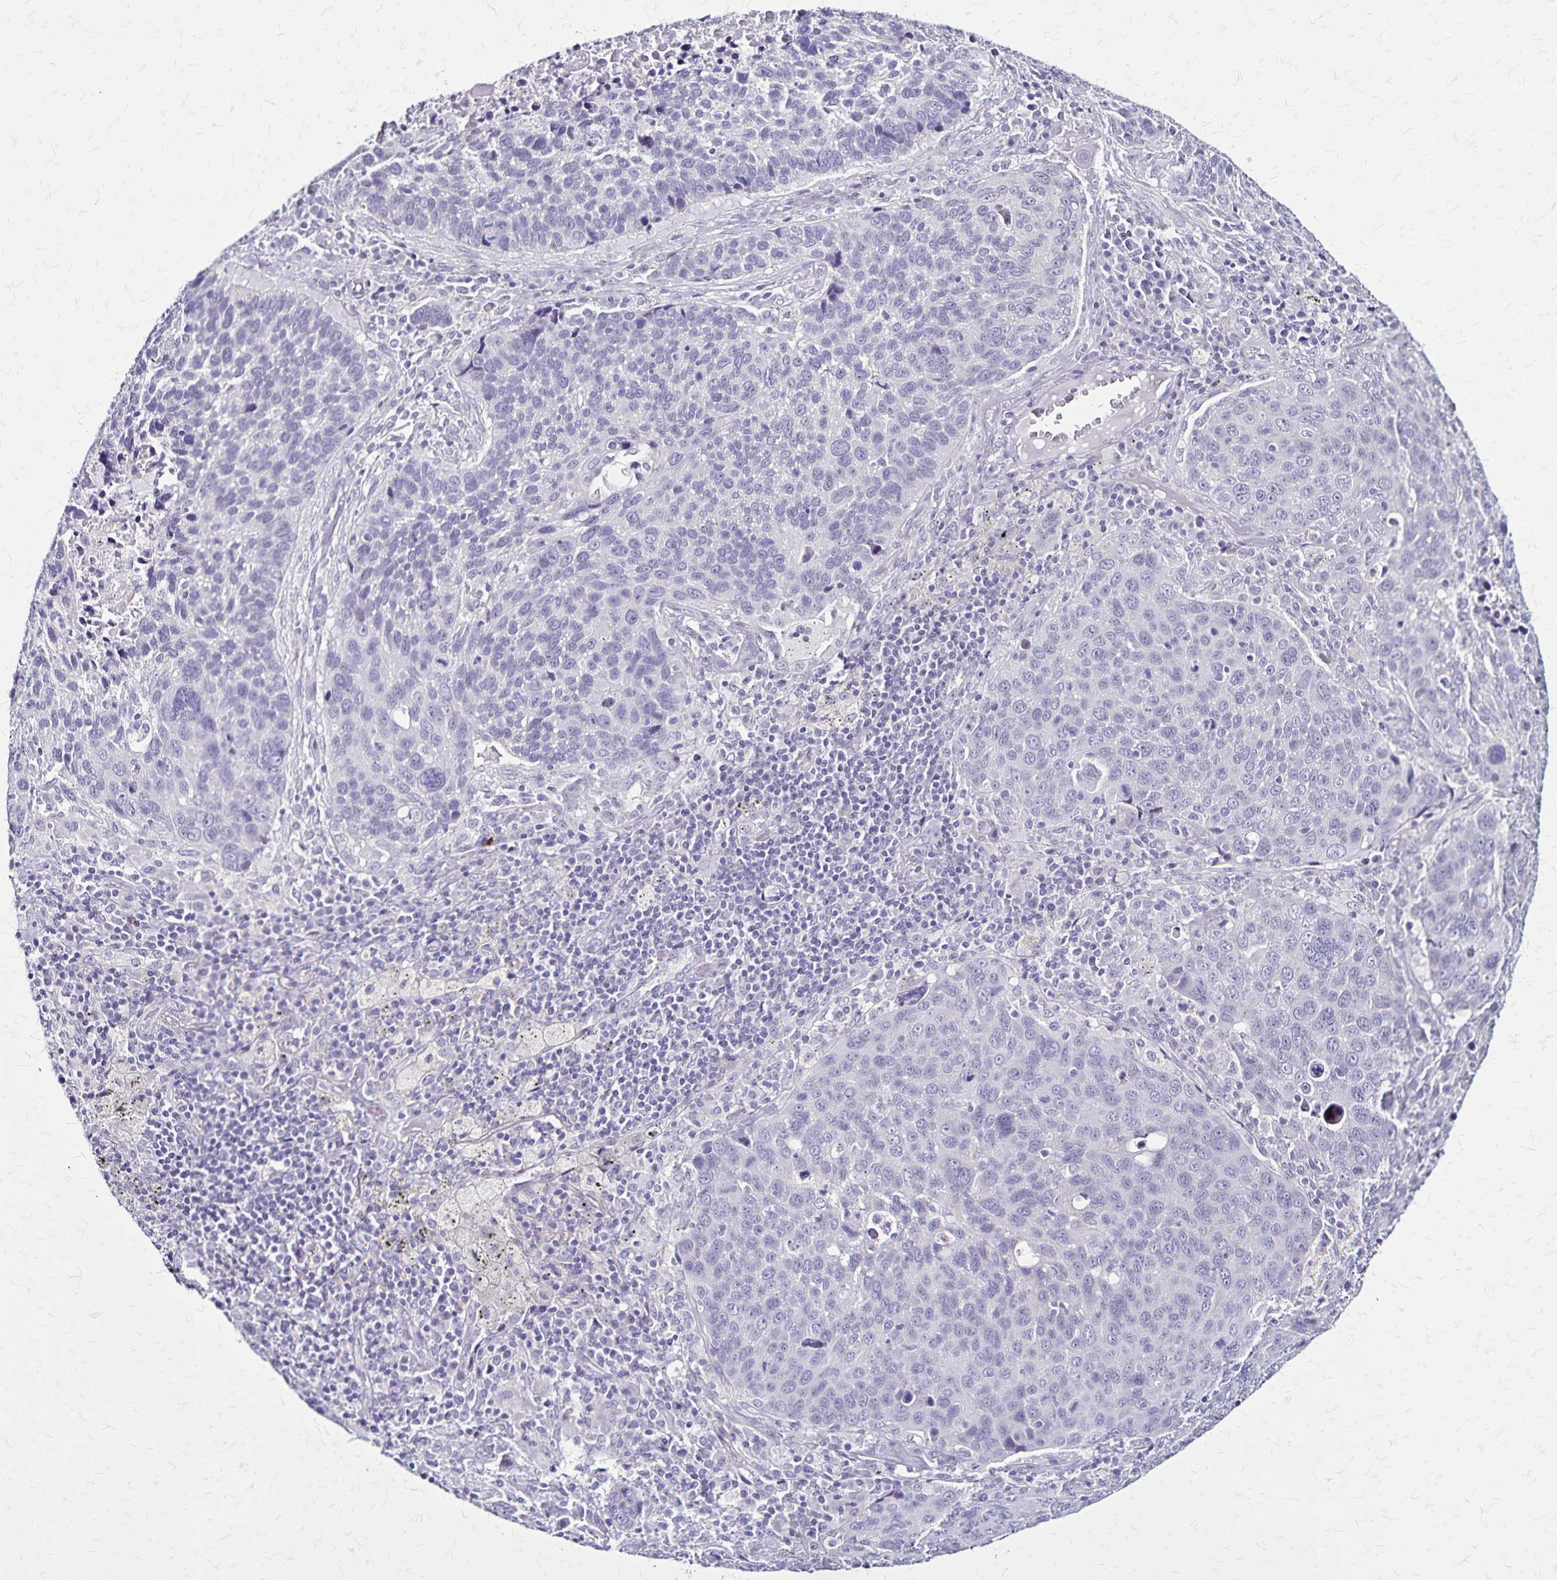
{"staining": {"intensity": "negative", "quantity": "none", "location": "none"}, "tissue": "lung cancer", "cell_type": "Tumor cells", "image_type": "cancer", "snomed": [{"axis": "morphology", "description": "Squamous cell carcinoma, NOS"}, {"axis": "topography", "description": "Lung"}], "caption": "A micrograph of lung cancer (squamous cell carcinoma) stained for a protein displays no brown staining in tumor cells.", "gene": "PLXNA4", "patient": {"sex": "male", "age": 68}}